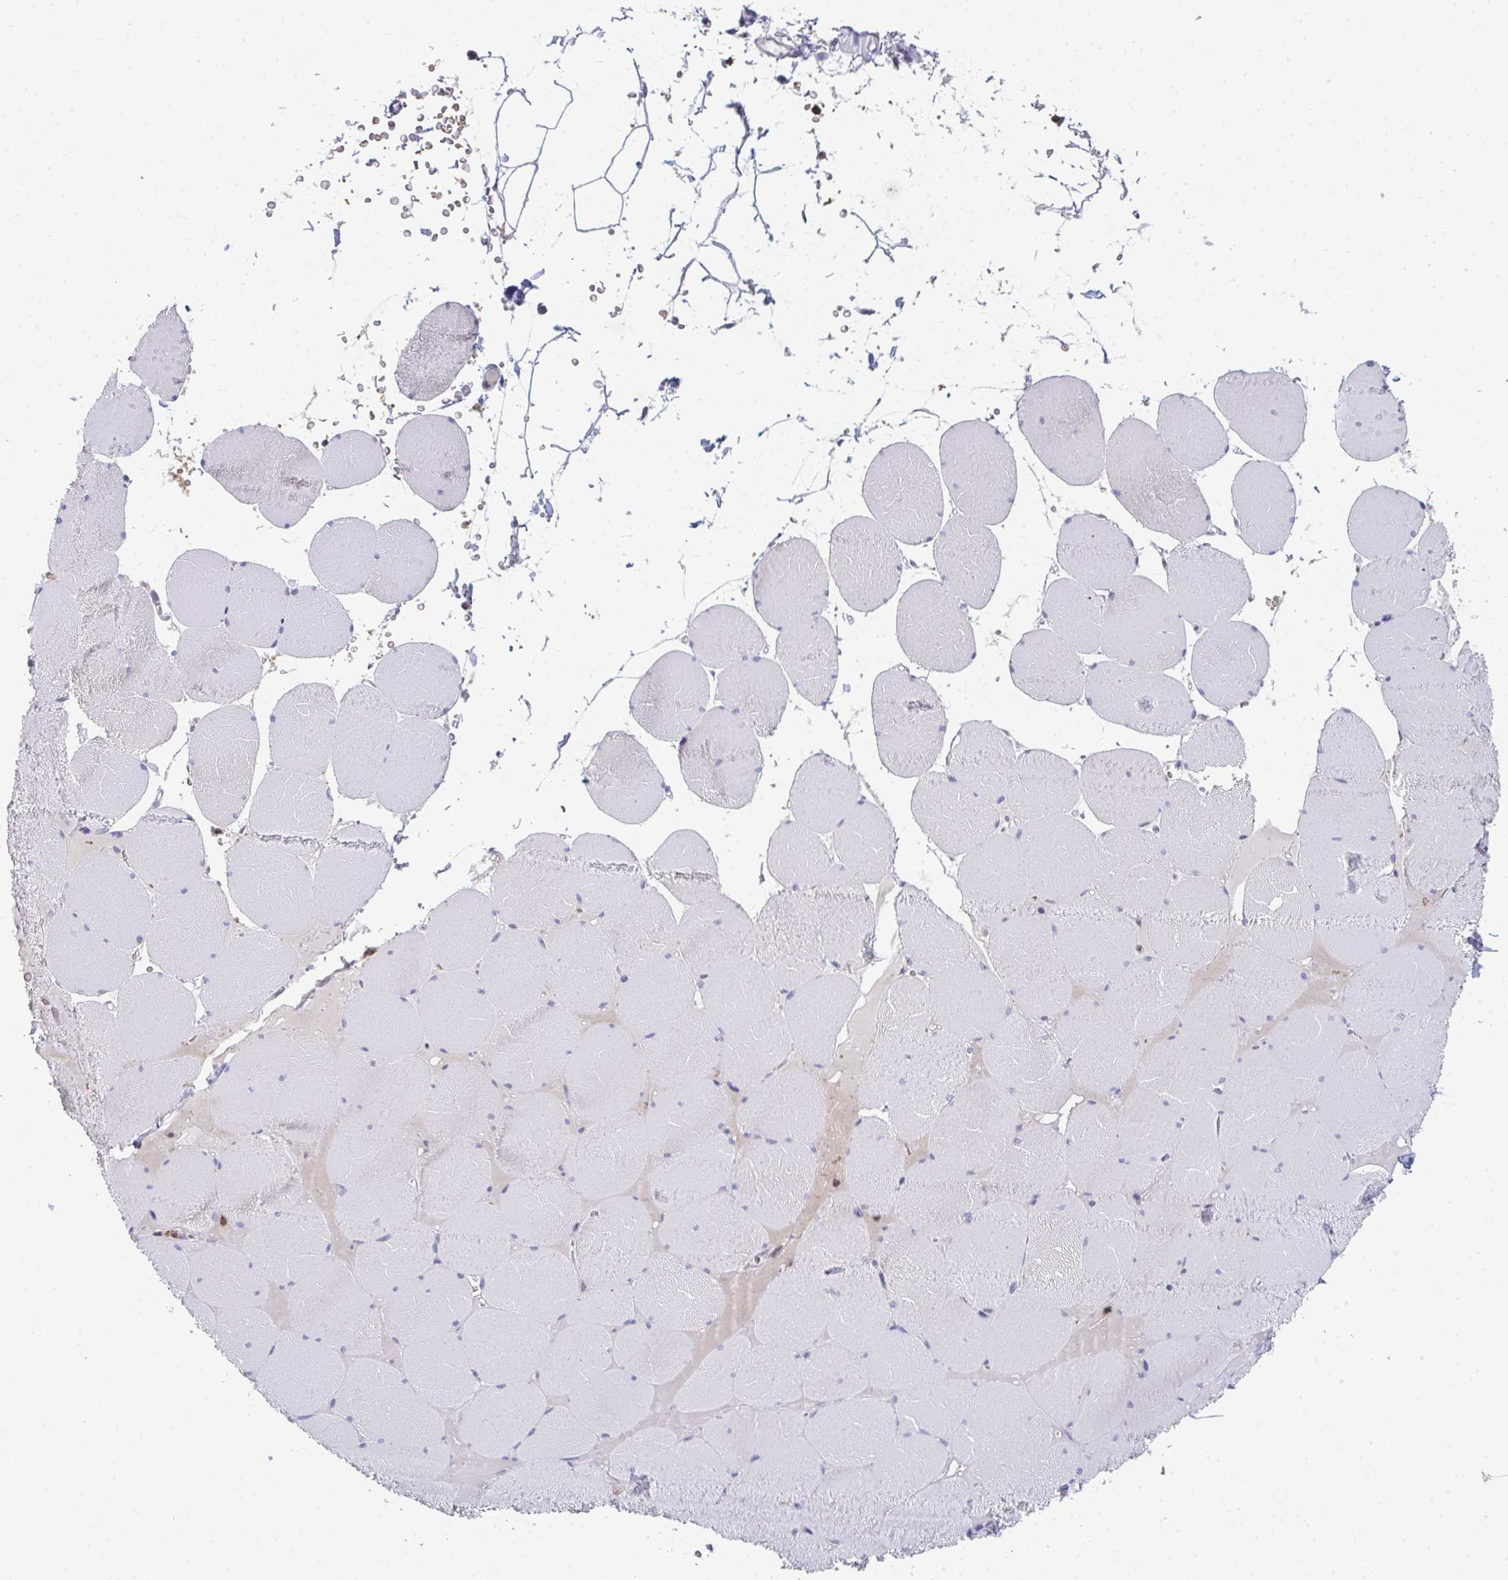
{"staining": {"intensity": "negative", "quantity": "none", "location": "none"}, "tissue": "skeletal muscle", "cell_type": "Myocytes", "image_type": "normal", "snomed": [{"axis": "morphology", "description": "Normal tissue, NOS"}, {"axis": "topography", "description": "Skeletal muscle"}, {"axis": "topography", "description": "Head-Neck"}], "caption": "The micrograph displays no staining of myocytes in normal skeletal muscle. Brightfield microscopy of immunohistochemistry stained with DAB (3,3'-diaminobenzidine) (brown) and hematoxylin (blue), captured at high magnification.", "gene": "RIOK1", "patient": {"sex": "male", "age": 66}}